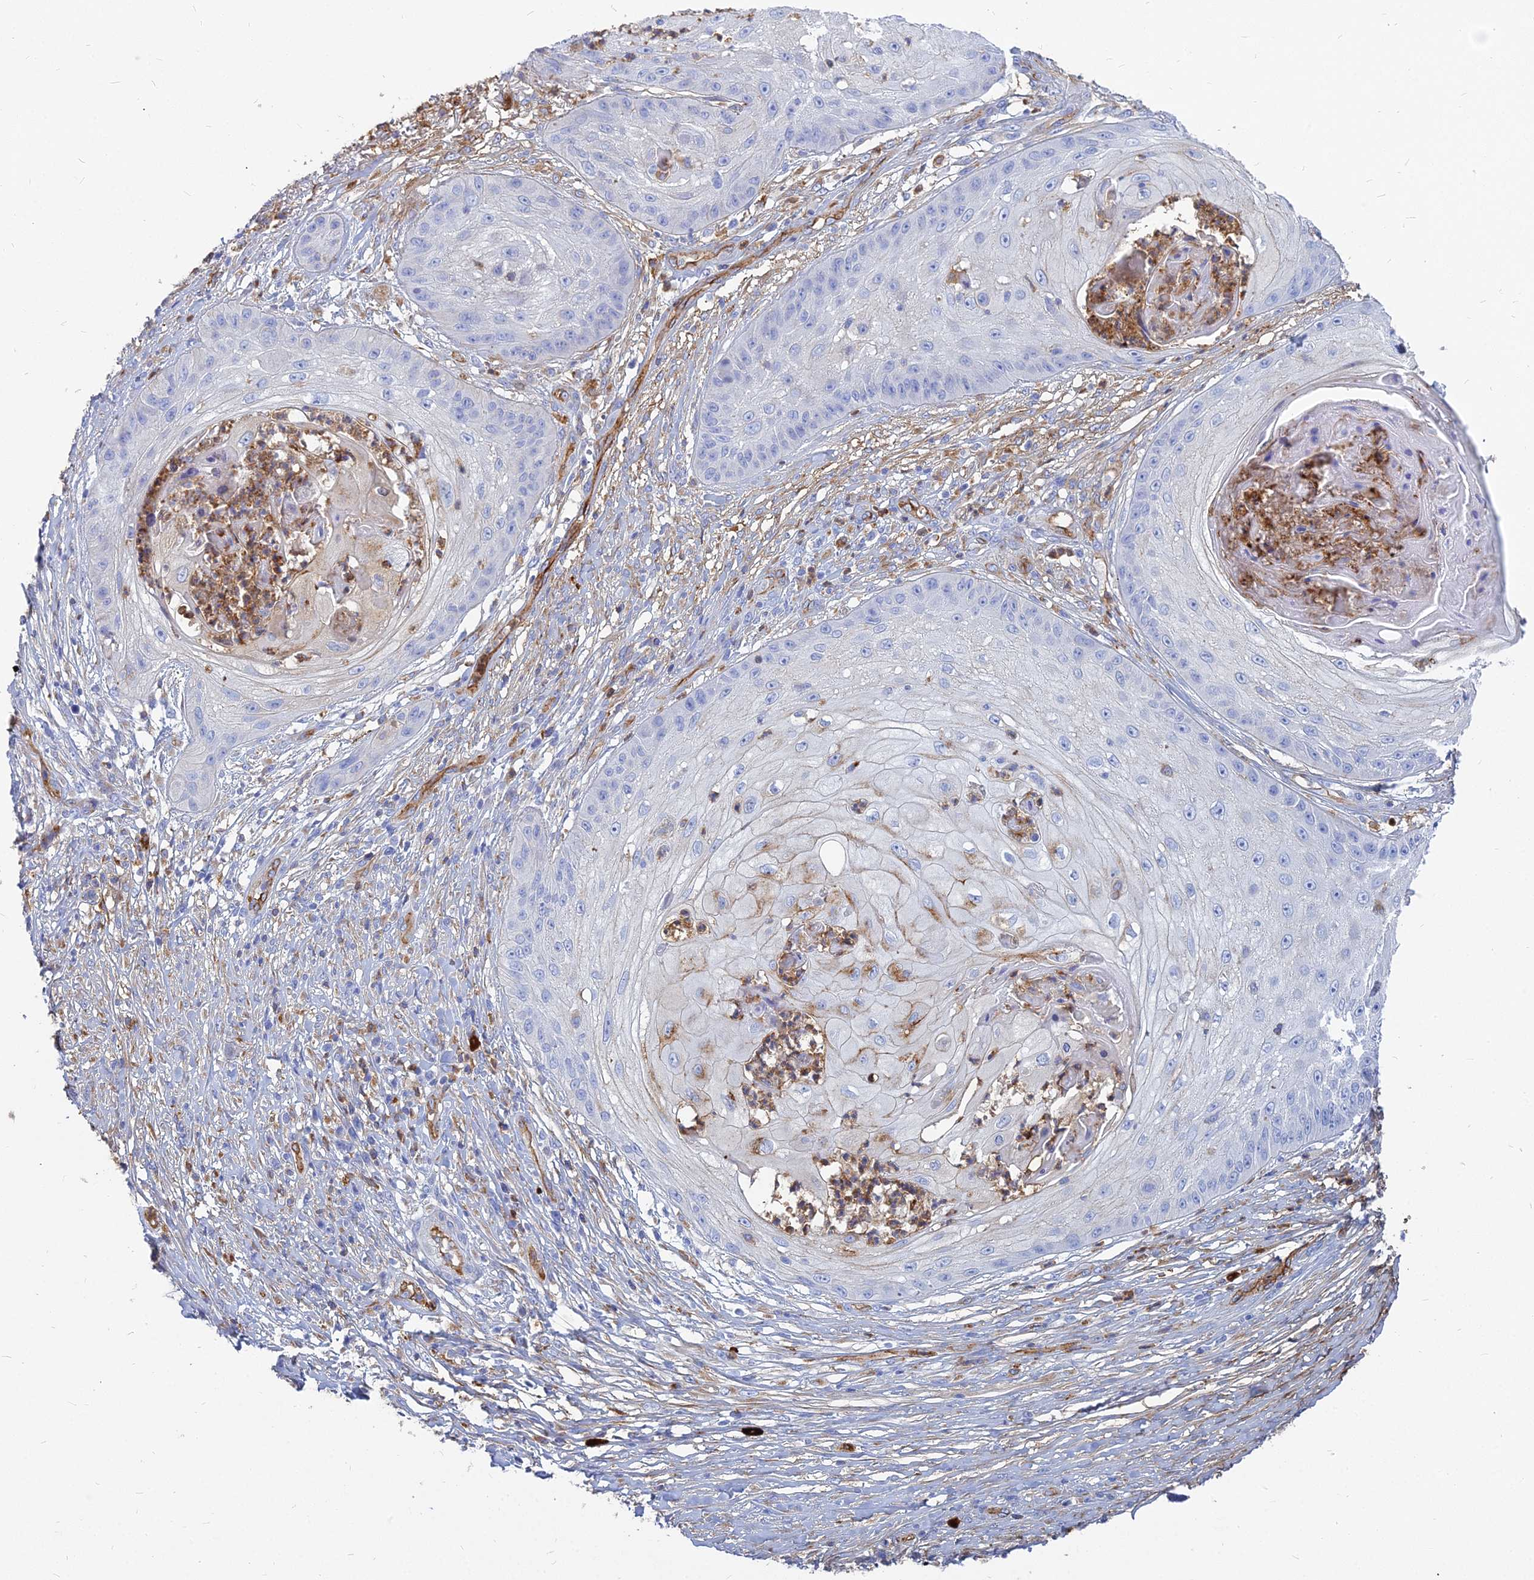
{"staining": {"intensity": "negative", "quantity": "none", "location": "none"}, "tissue": "skin cancer", "cell_type": "Tumor cells", "image_type": "cancer", "snomed": [{"axis": "morphology", "description": "Squamous cell carcinoma, NOS"}, {"axis": "topography", "description": "Skin"}], "caption": "Skin cancer (squamous cell carcinoma) was stained to show a protein in brown. There is no significant staining in tumor cells.", "gene": "VAT1", "patient": {"sex": "male", "age": 70}}